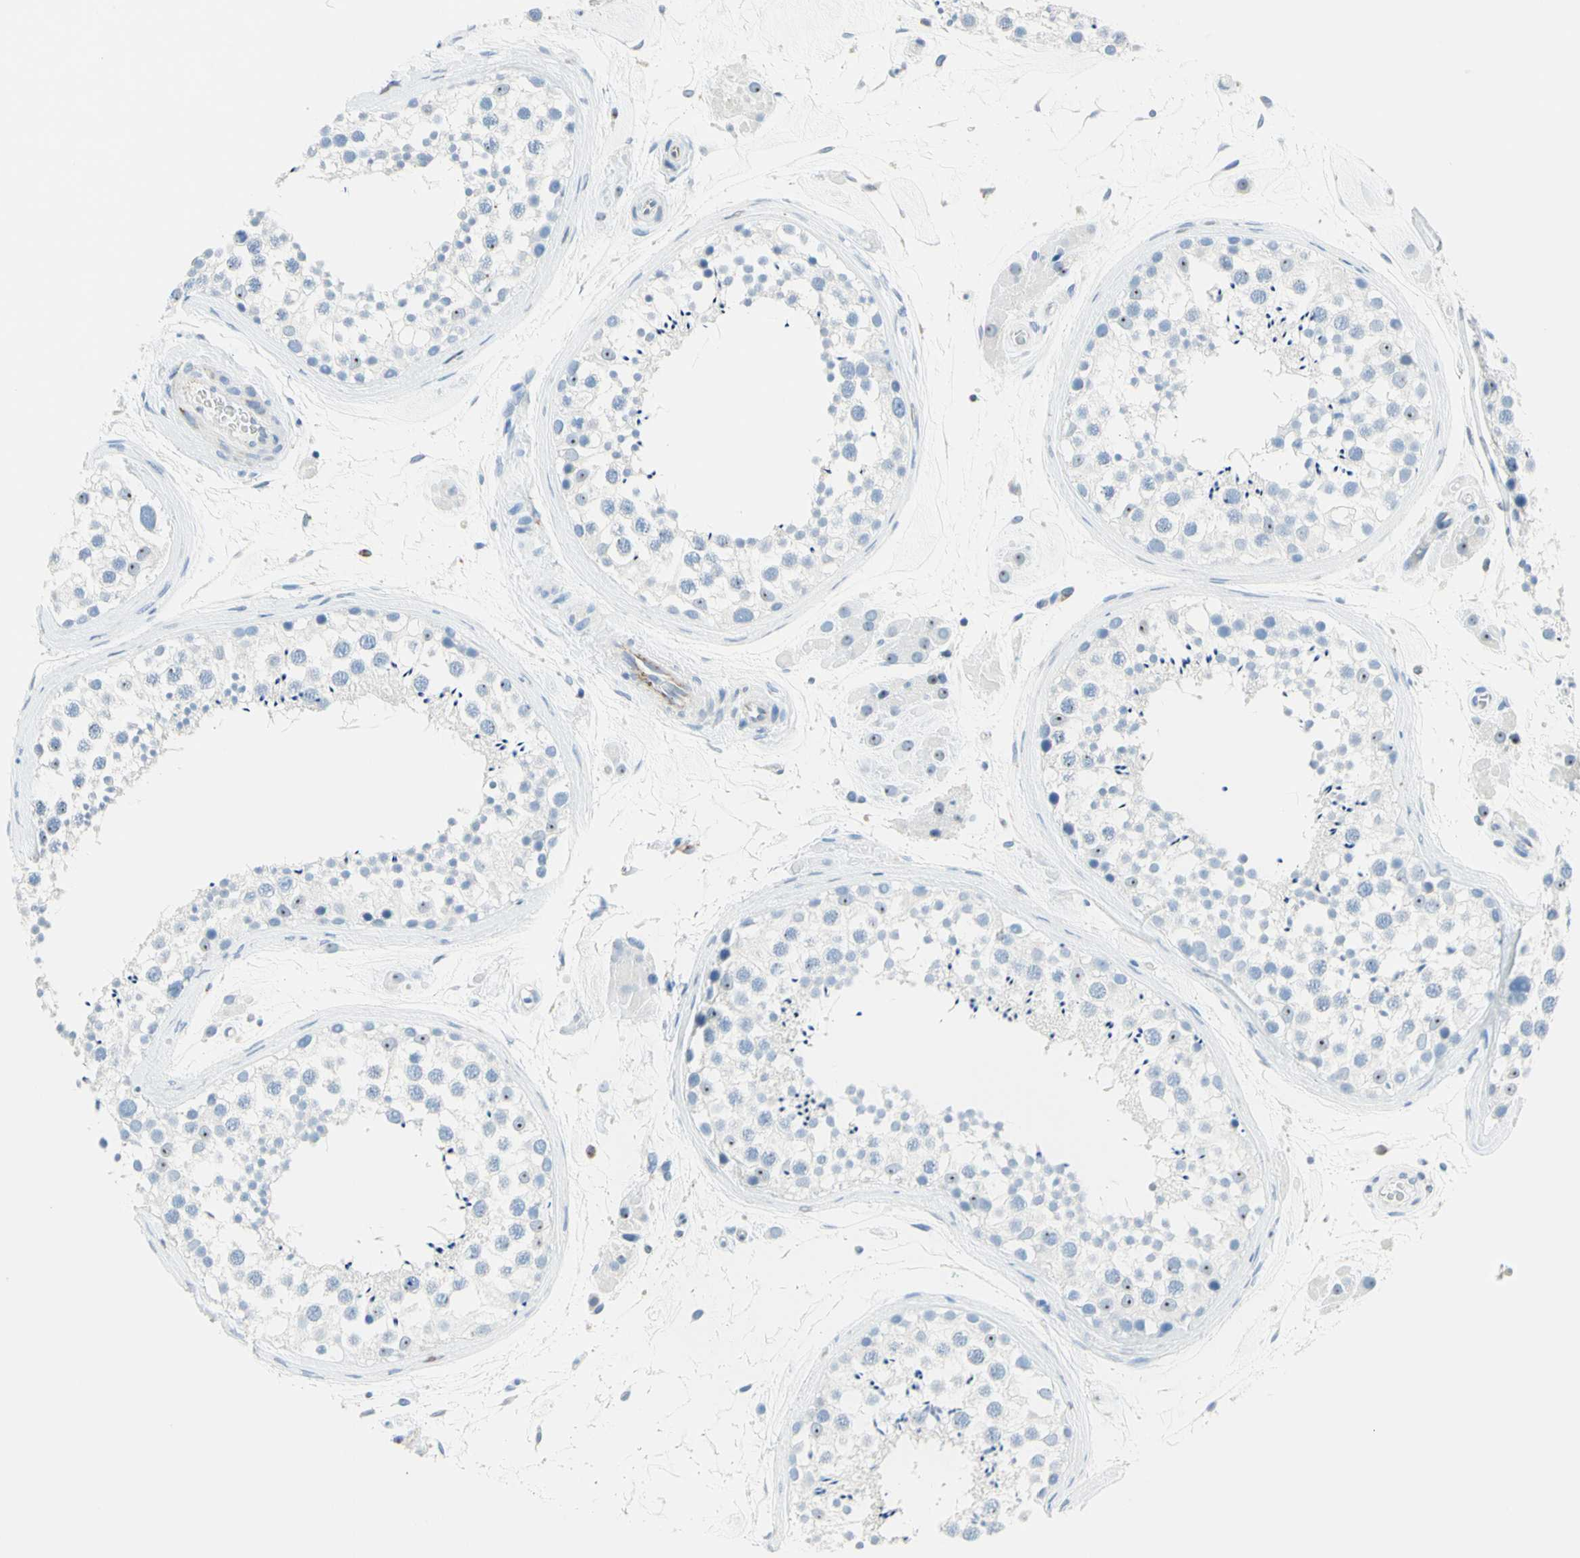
{"staining": {"intensity": "weak", "quantity": "<25%", "location": "nuclear"}, "tissue": "testis", "cell_type": "Cells in seminiferous ducts", "image_type": "normal", "snomed": [{"axis": "morphology", "description": "Normal tissue, NOS"}, {"axis": "topography", "description": "Testis"}], "caption": "Immunohistochemical staining of benign human testis reveals no significant staining in cells in seminiferous ducts. (Brightfield microscopy of DAB (3,3'-diaminobenzidine) IHC at high magnification).", "gene": "CYSLTR1", "patient": {"sex": "male", "age": 46}}